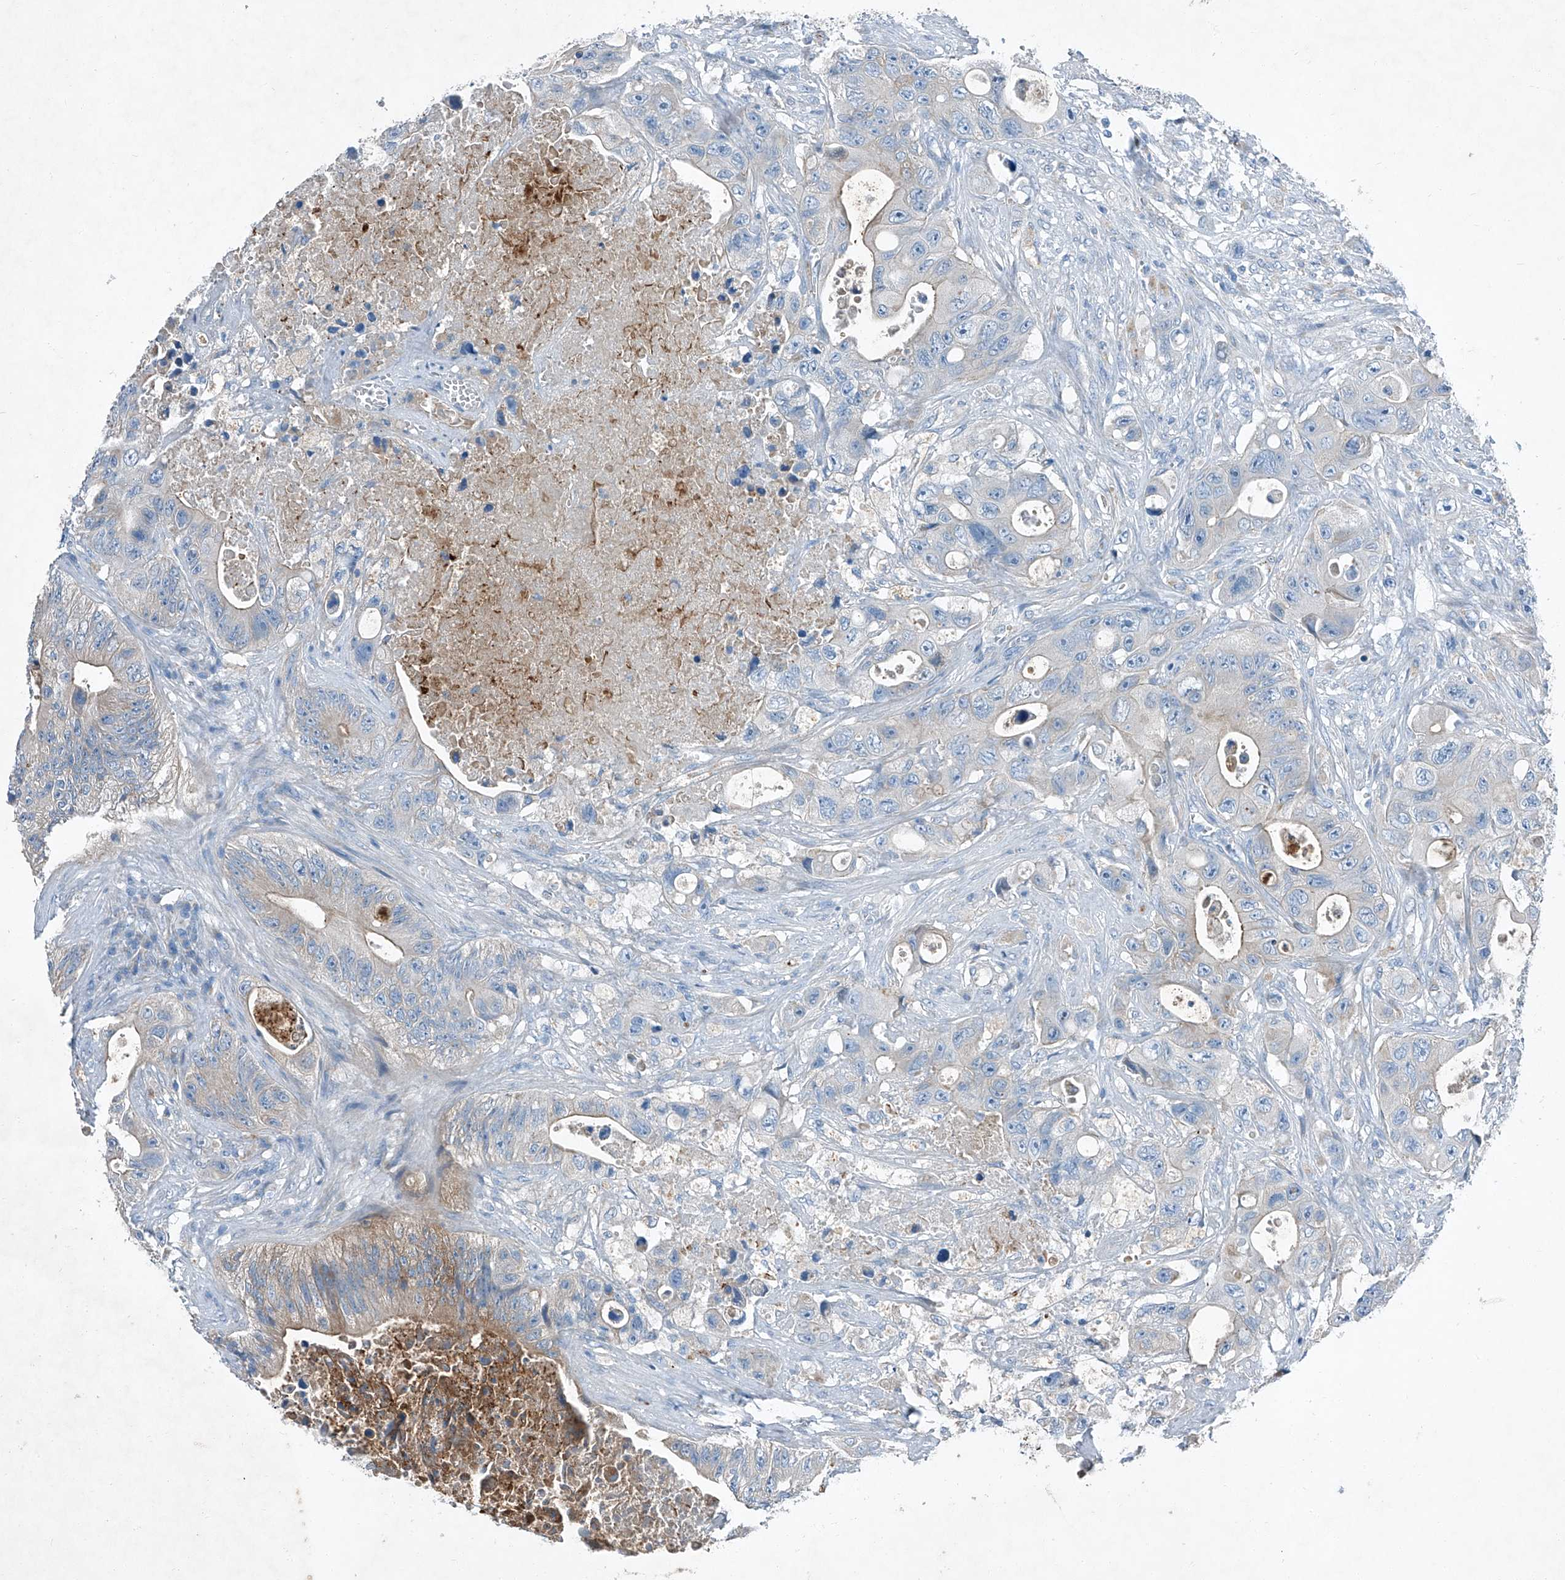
{"staining": {"intensity": "weak", "quantity": "<25%", "location": "cytoplasmic/membranous"}, "tissue": "colorectal cancer", "cell_type": "Tumor cells", "image_type": "cancer", "snomed": [{"axis": "morphology", "description": "Adenocarcinoma, NOS"}, {"axis": "topography", "description": "Colon"}], "caption": "The micrograph shows no significant positivity in tumor cells of colorectal cancer.", "gene": "MDGA1", "patient": {"sex": "female", "age": 46}}